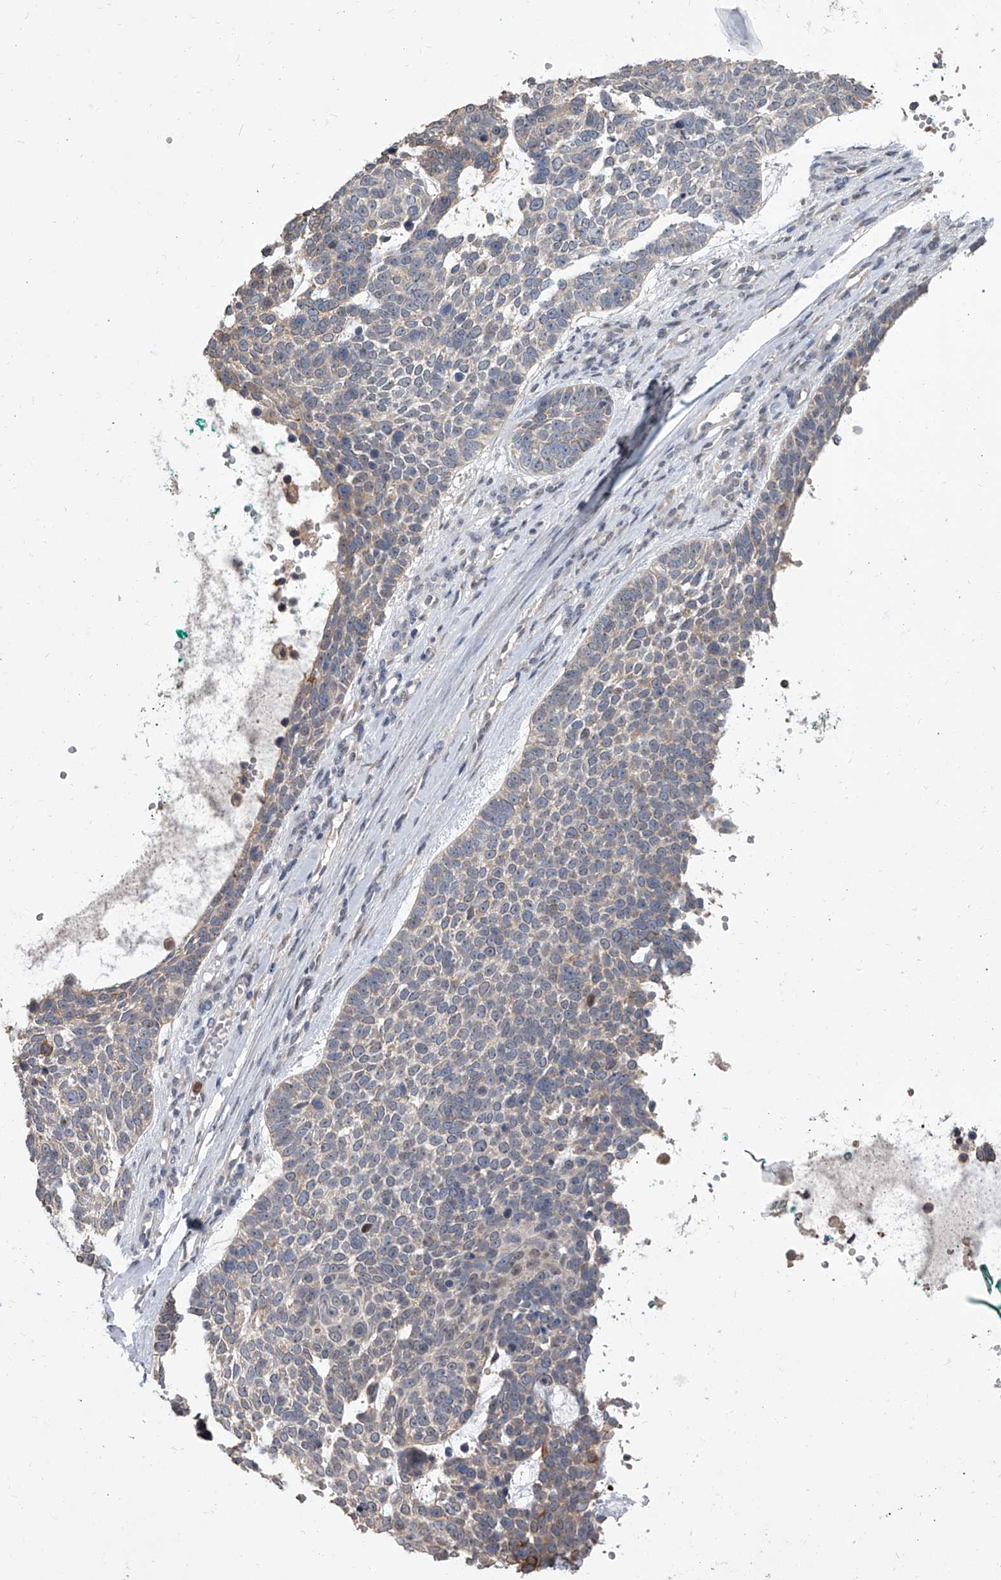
{"staining": {"intensity": "weak", "quantity": "<25%", "location": "cytoplasmic/membranous"}, "tissue": "skin cancer", "cell_type": "Tumor cells", "image_type": "cancer", "snomed": [{"axis": "morphology", "description": "Basal cell carcinoma"}, {"axis": "topography", "description": "Skin"}], "caption": "Immunohistochemistry (IHC) micrograph of skin cancer (basal cell carcinoma) stained for a protein (brown), which exhibits no expression in tumor cells.", "gene": "BHLHE23", "patient": {"sex": "female", "age": 81}}